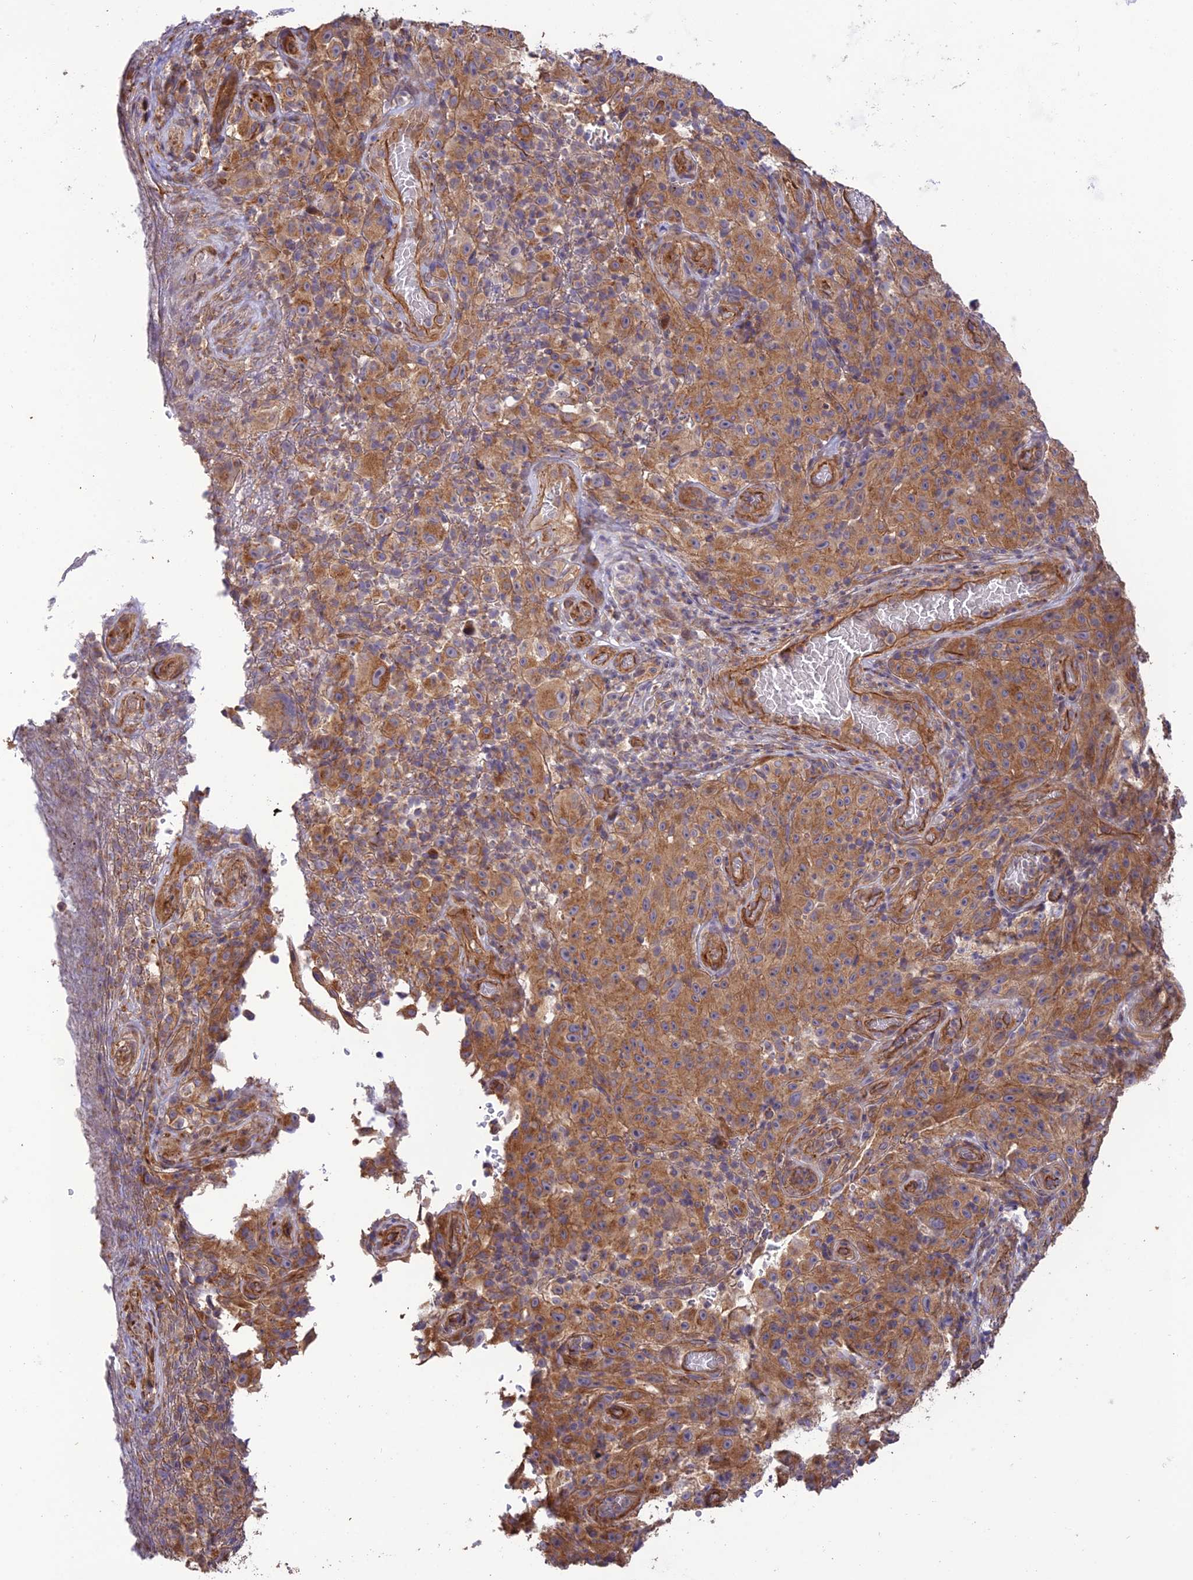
{"staining": {"intensity": "moderate", "quantity": ">75%", "location": "cytoplasmic/membranous"}, "tissue": "melanoma", "cell_type": "Tumor cells", "image_type": "cancer", "snomed": [{"axis": "morphology", "description": "Malignant melanoma, NOS"}, {"axis": "topography", "description": "Skin"}], "caption": "Protein staining by immunohistochemistry demonstrates moderate cytoplasmic/membranous staining in about >75% of tumor cells in malignant melanoma.", "gene": "HOMER2", "patient": {"sex": "female", "age": 82}}